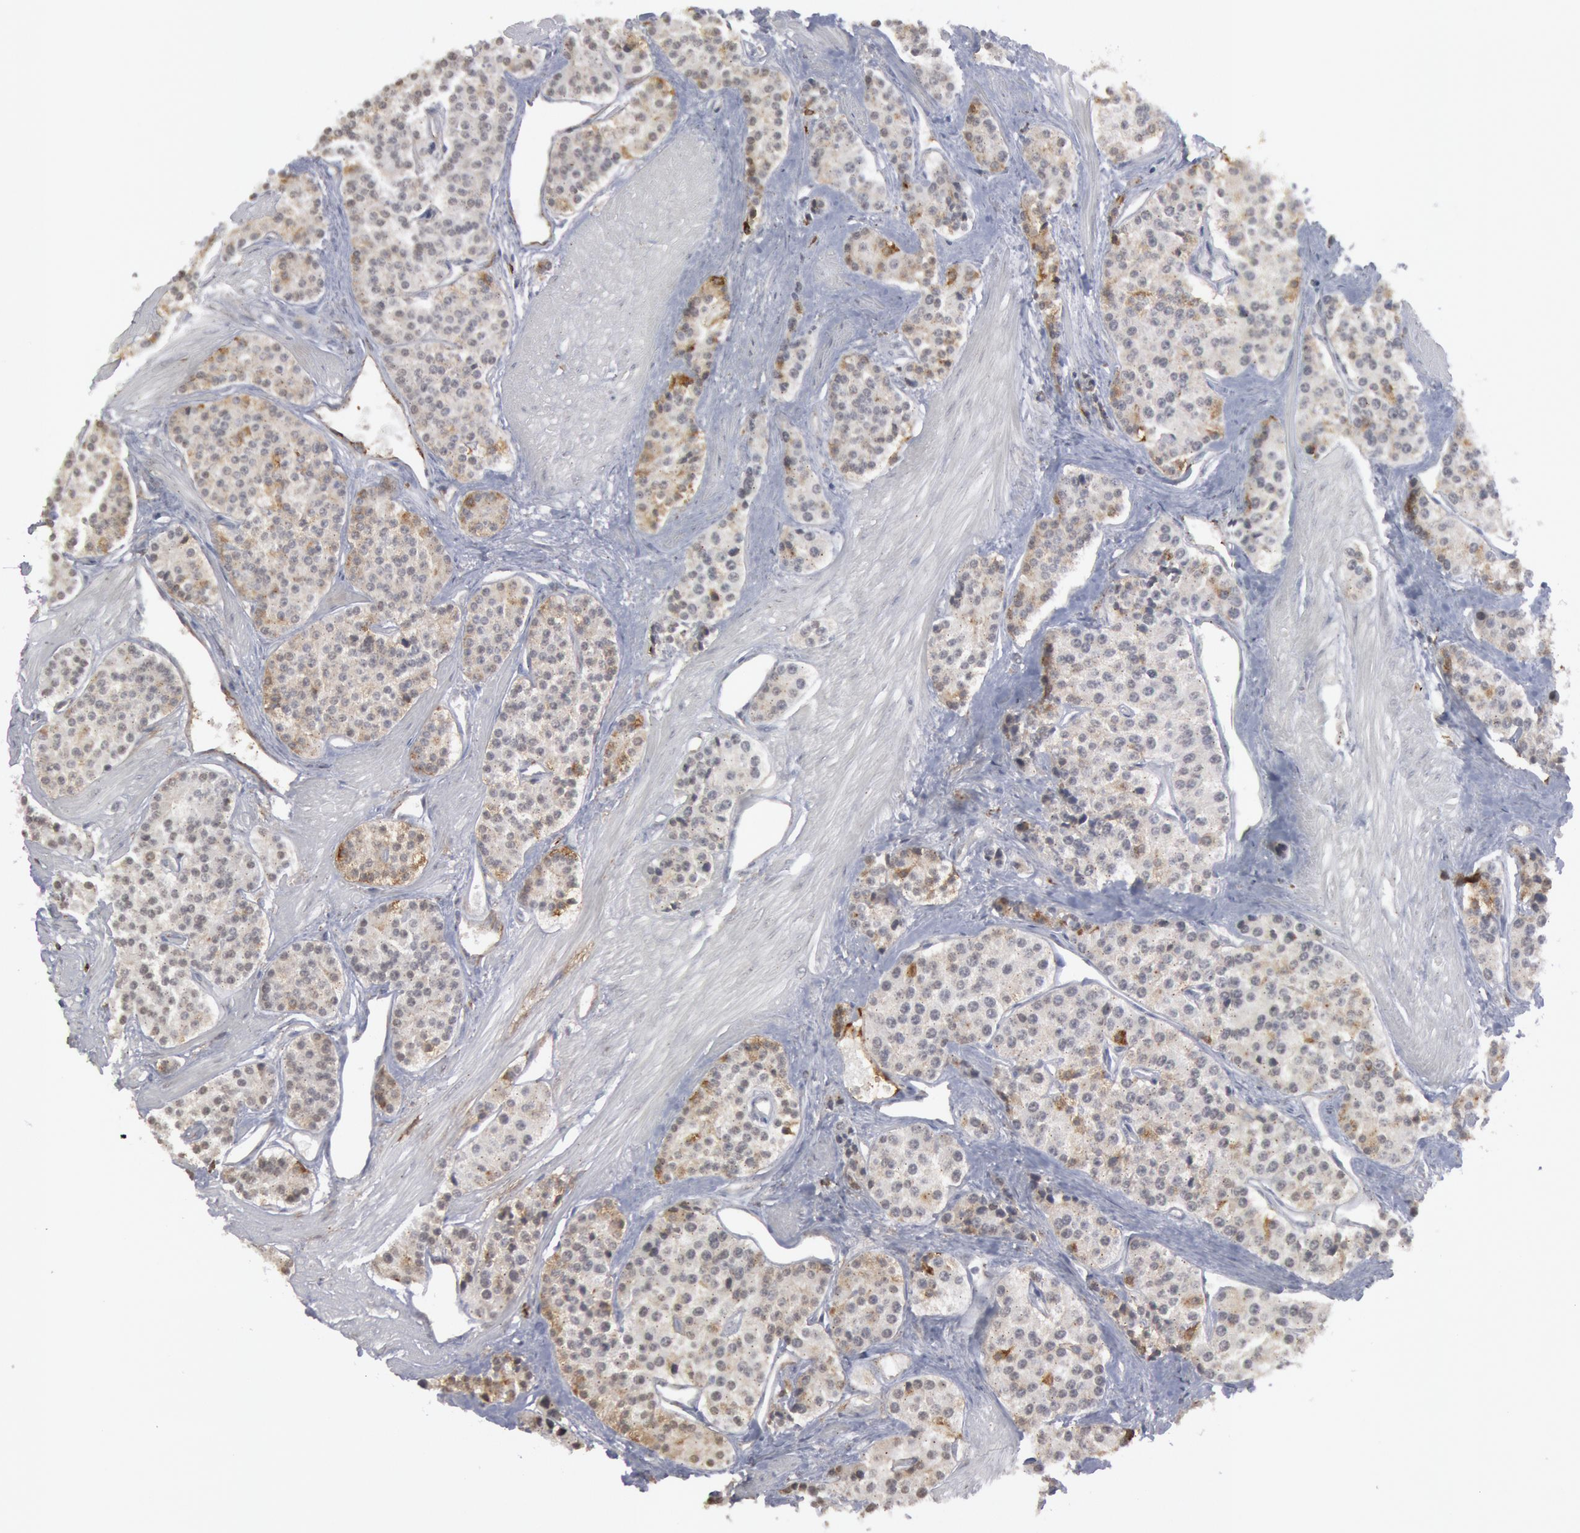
{"staining": {"intensity": "weak", "quantity": "<25%", "location": "cytoplasmic/membranous"}, "tissue": "carcinoid", "cell_type": "Tumor cells", "image_type": "cancer", "snomed": [{"axis": "morphology", "description": "Carcinoid, malignant, NOS"}, {"axis": "topography", "description": "Stomach"}], "caption": "Malignant carcinoid was stained to show a protein in brown. There is no significant staining in tumor cells.", "gene": "C1QC", "patient": {"sex": "female", "age": 76}}